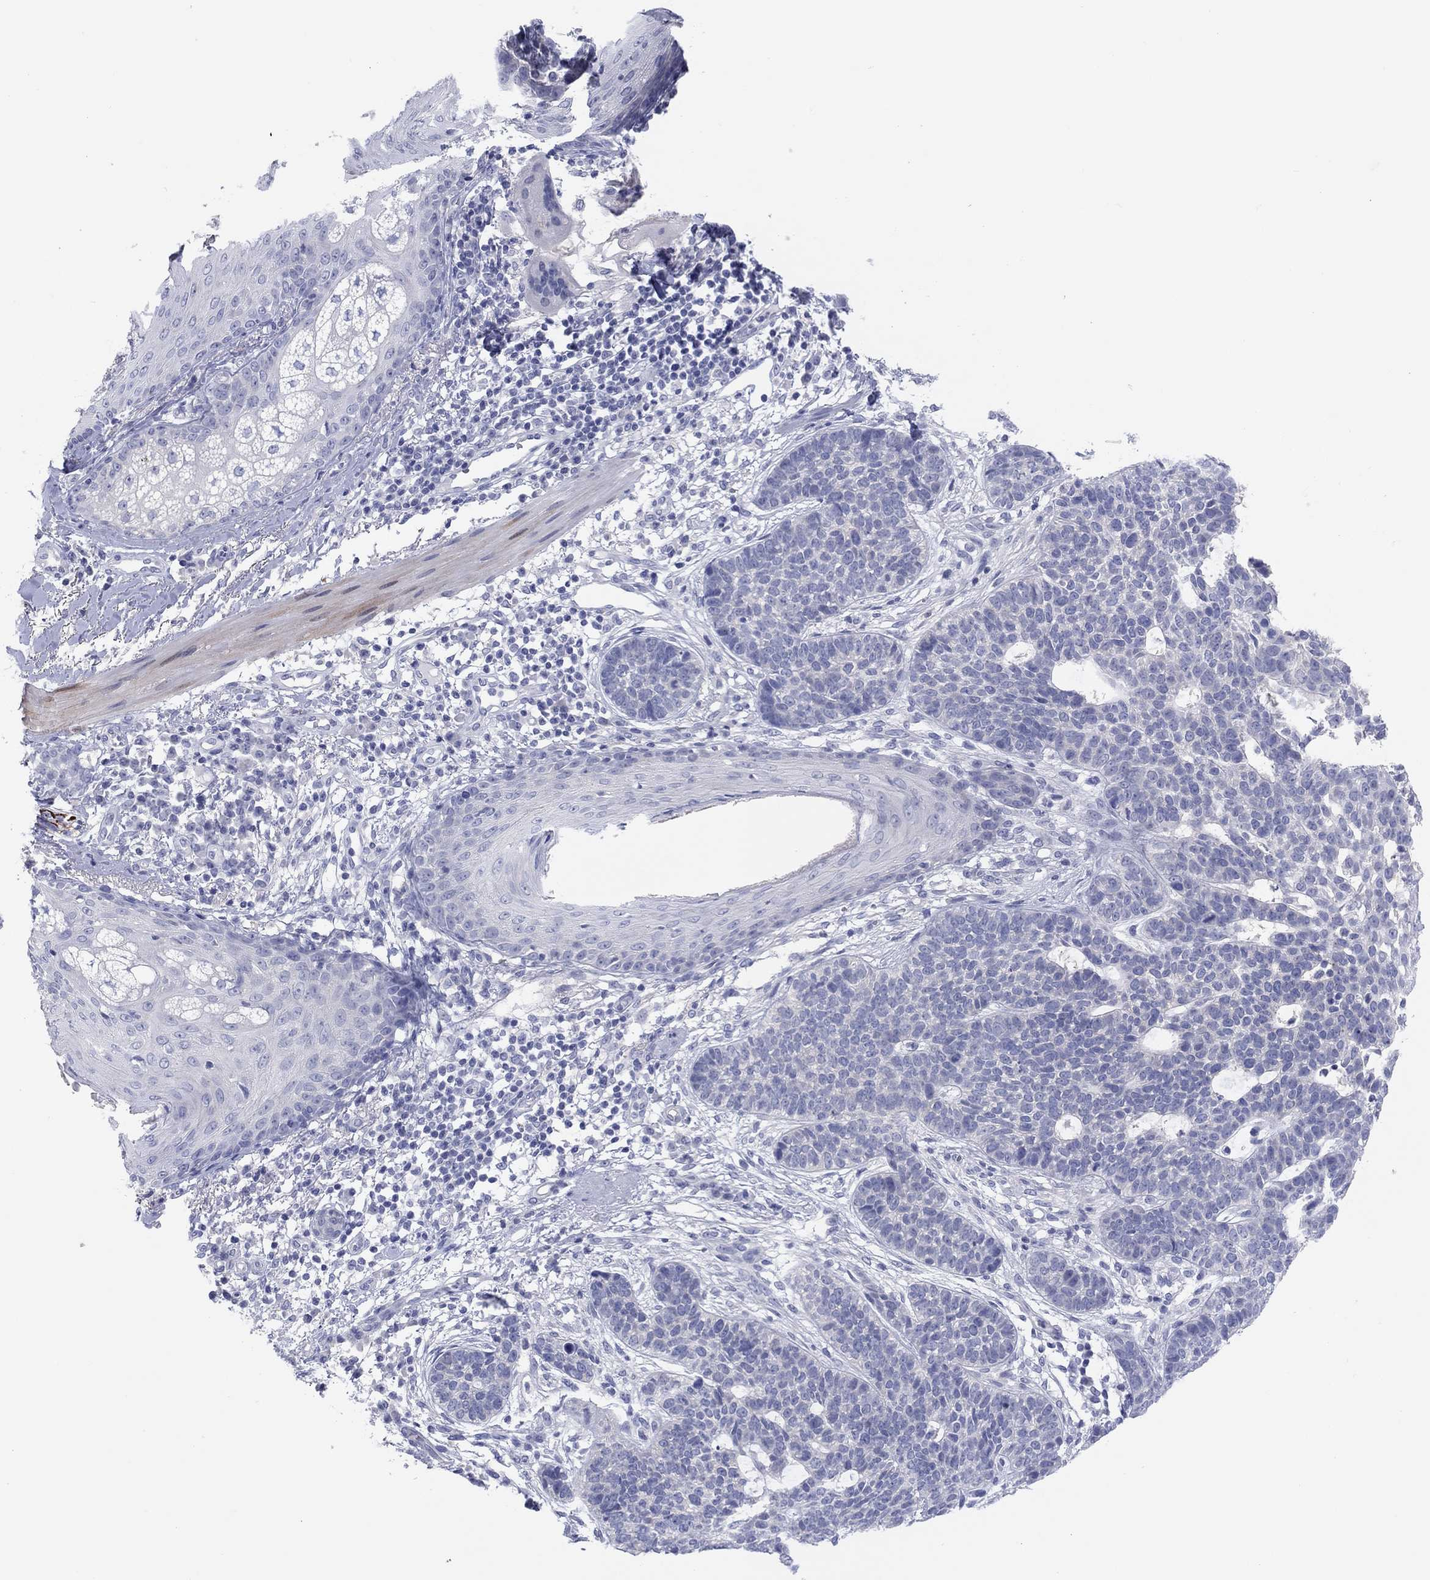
{"staining": {"intensity": "negative", "quantity": "none", "location": "none"}, "tissue": "skin cancer", "cell_type": "Tumor cells", "image_type": "cancer", "snomed": [{"axis": "morphology", "description": "Squamous cell carcinoma, NOS"}, {"axis": "topography", "description": "Skin"}], "caption": "Immunohistochemistry (IHC) micrograph of human squamous cell carcinoma (skin) stained for a protein (brown), which demonstrates no expression in tumor cells.", "gene": "CPNE6", "patient": {"sex": "male", "age": 88}}